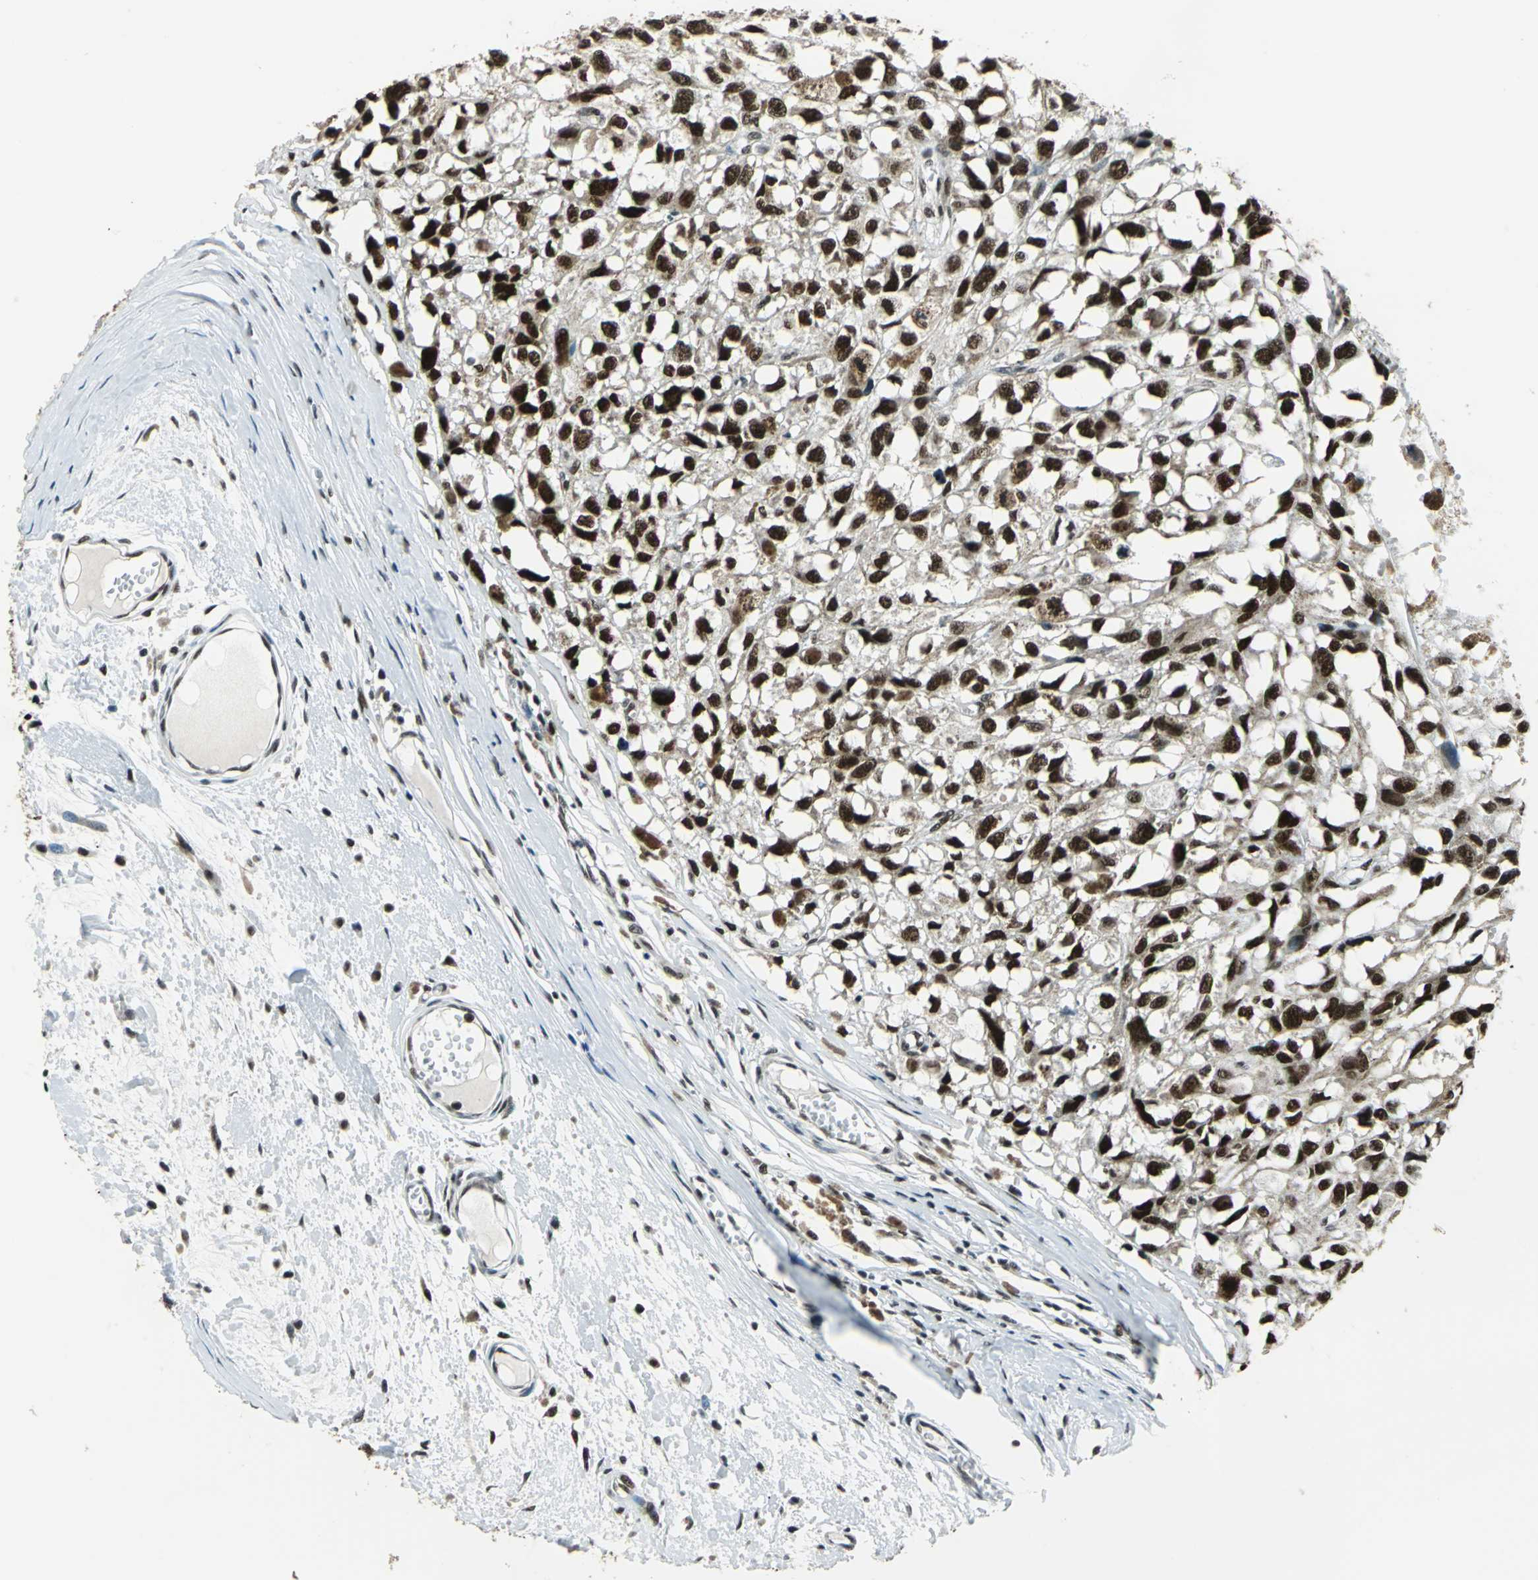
{"staining": {"intensity": "strong", "quantity": ">75%", "location": "nuclear"}, "tissue": "melanoma", "cell_type": "Tumor cells", "image_type": "cancer", "snomed": [{"axis": "morphology", "description": "Malignant melanoma, Metastatic site"}, {"axis": "topography", "description": "Lymph node"}], "caption": "A high-resolution photomicrograph shows IHC staining of malignant melanoma (metastatic site), which shows strong nuclear positivity in about >75% of tumor cells.", "gene": "BCLAF1", "patient": {"sex": "male", "age": 59}}